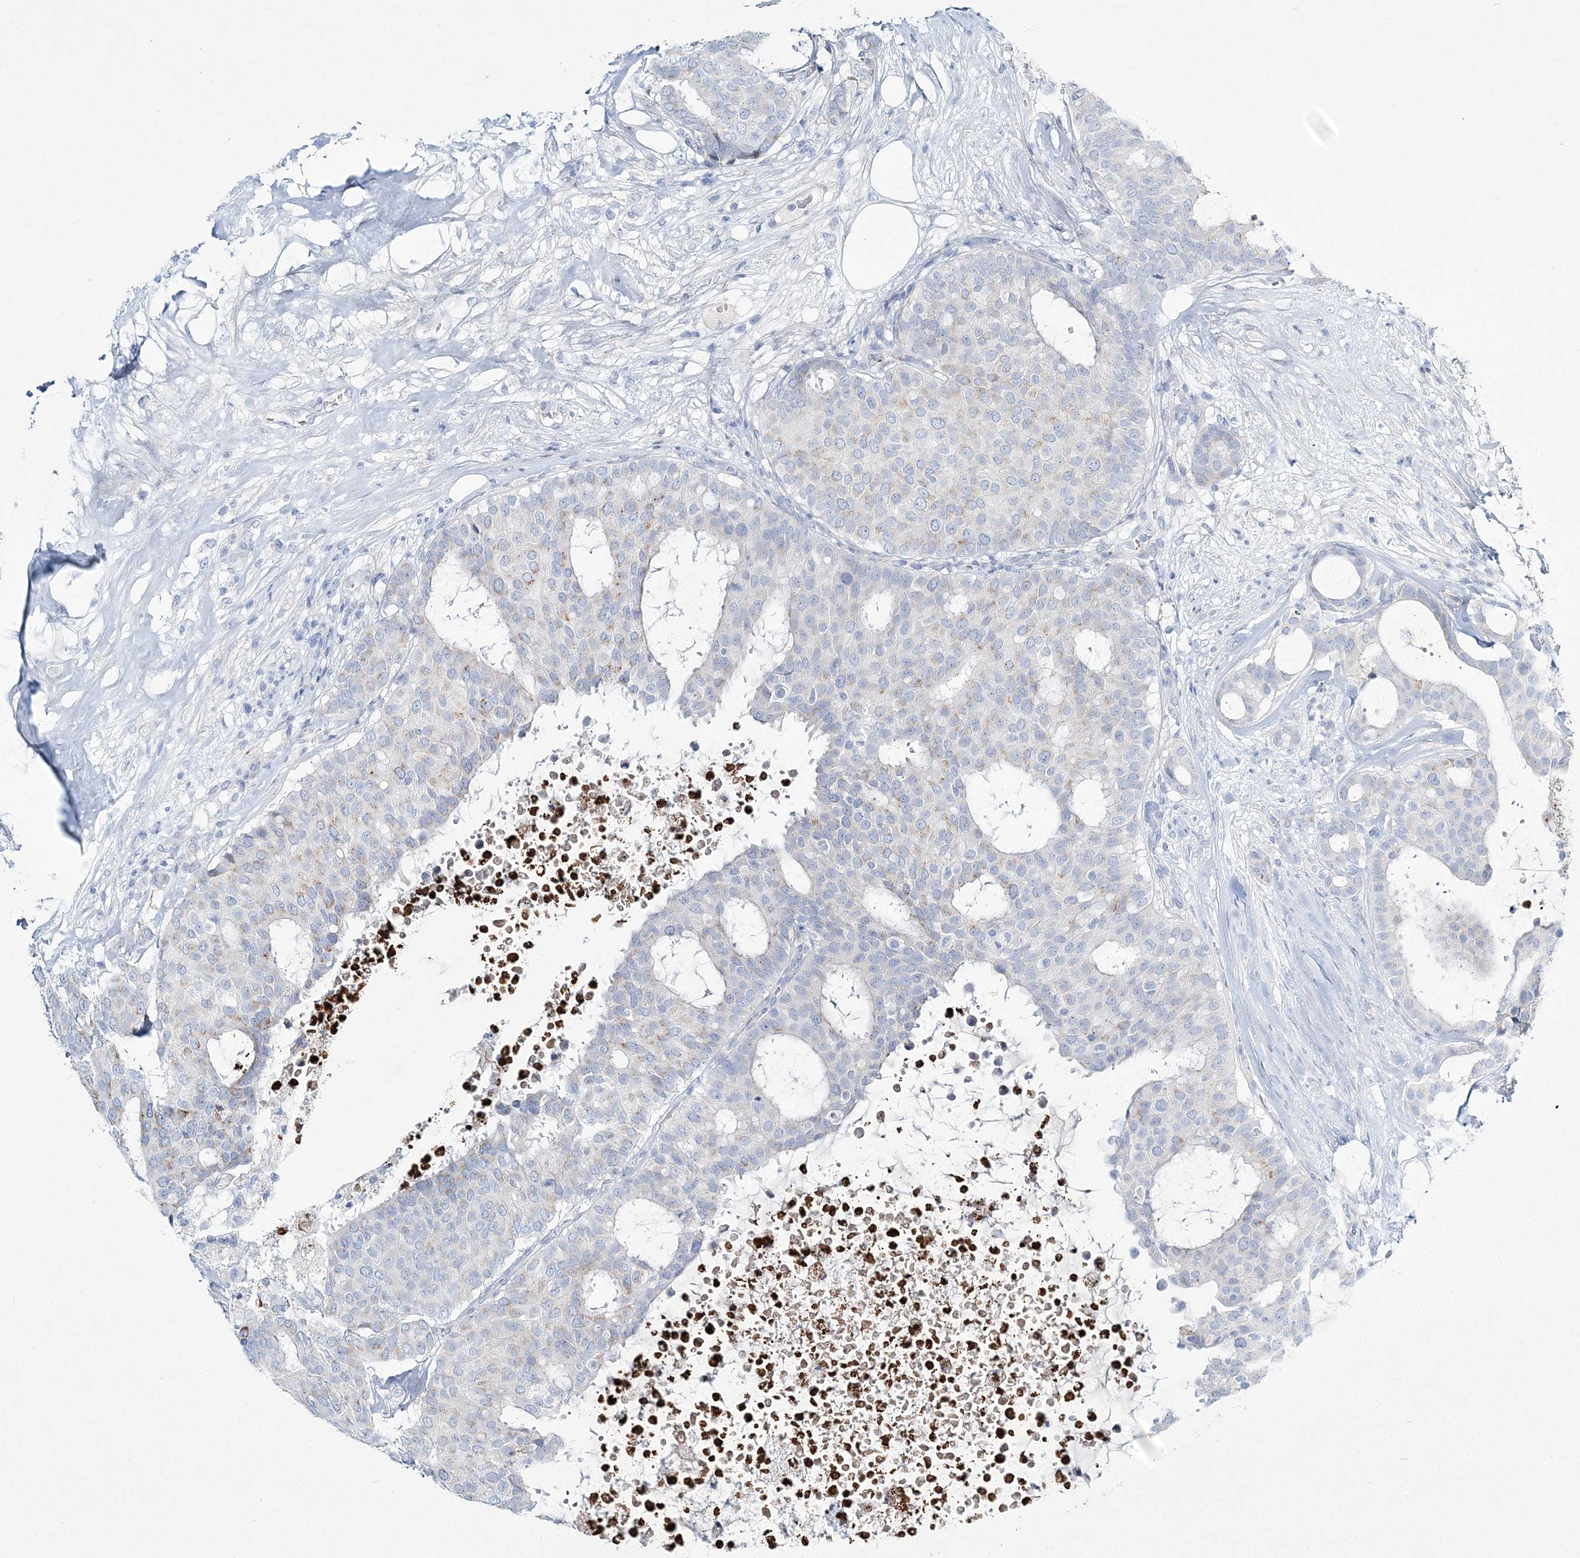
{"staining": {"intensity": "strong", "quantity": "<25%", "location": "cytoplasmic/membranous"}, "tissue": "breast cancer", "cell_type": "Tumor cells", "image_type": "cancer", "snomed": [{"axis": "morphology", "description": "Duct carcinoma"}, {"axis": "topography", "description": "Breast"}], "caption": "Immunohistochemical staining of breast infiltrating ductal carcinoma exhibits strong cytoplasmic/membranous protein expression in about <25% of tumor cells.", "gene": "ADGRL1", "patient": {"sex": "female", "age": 75}}